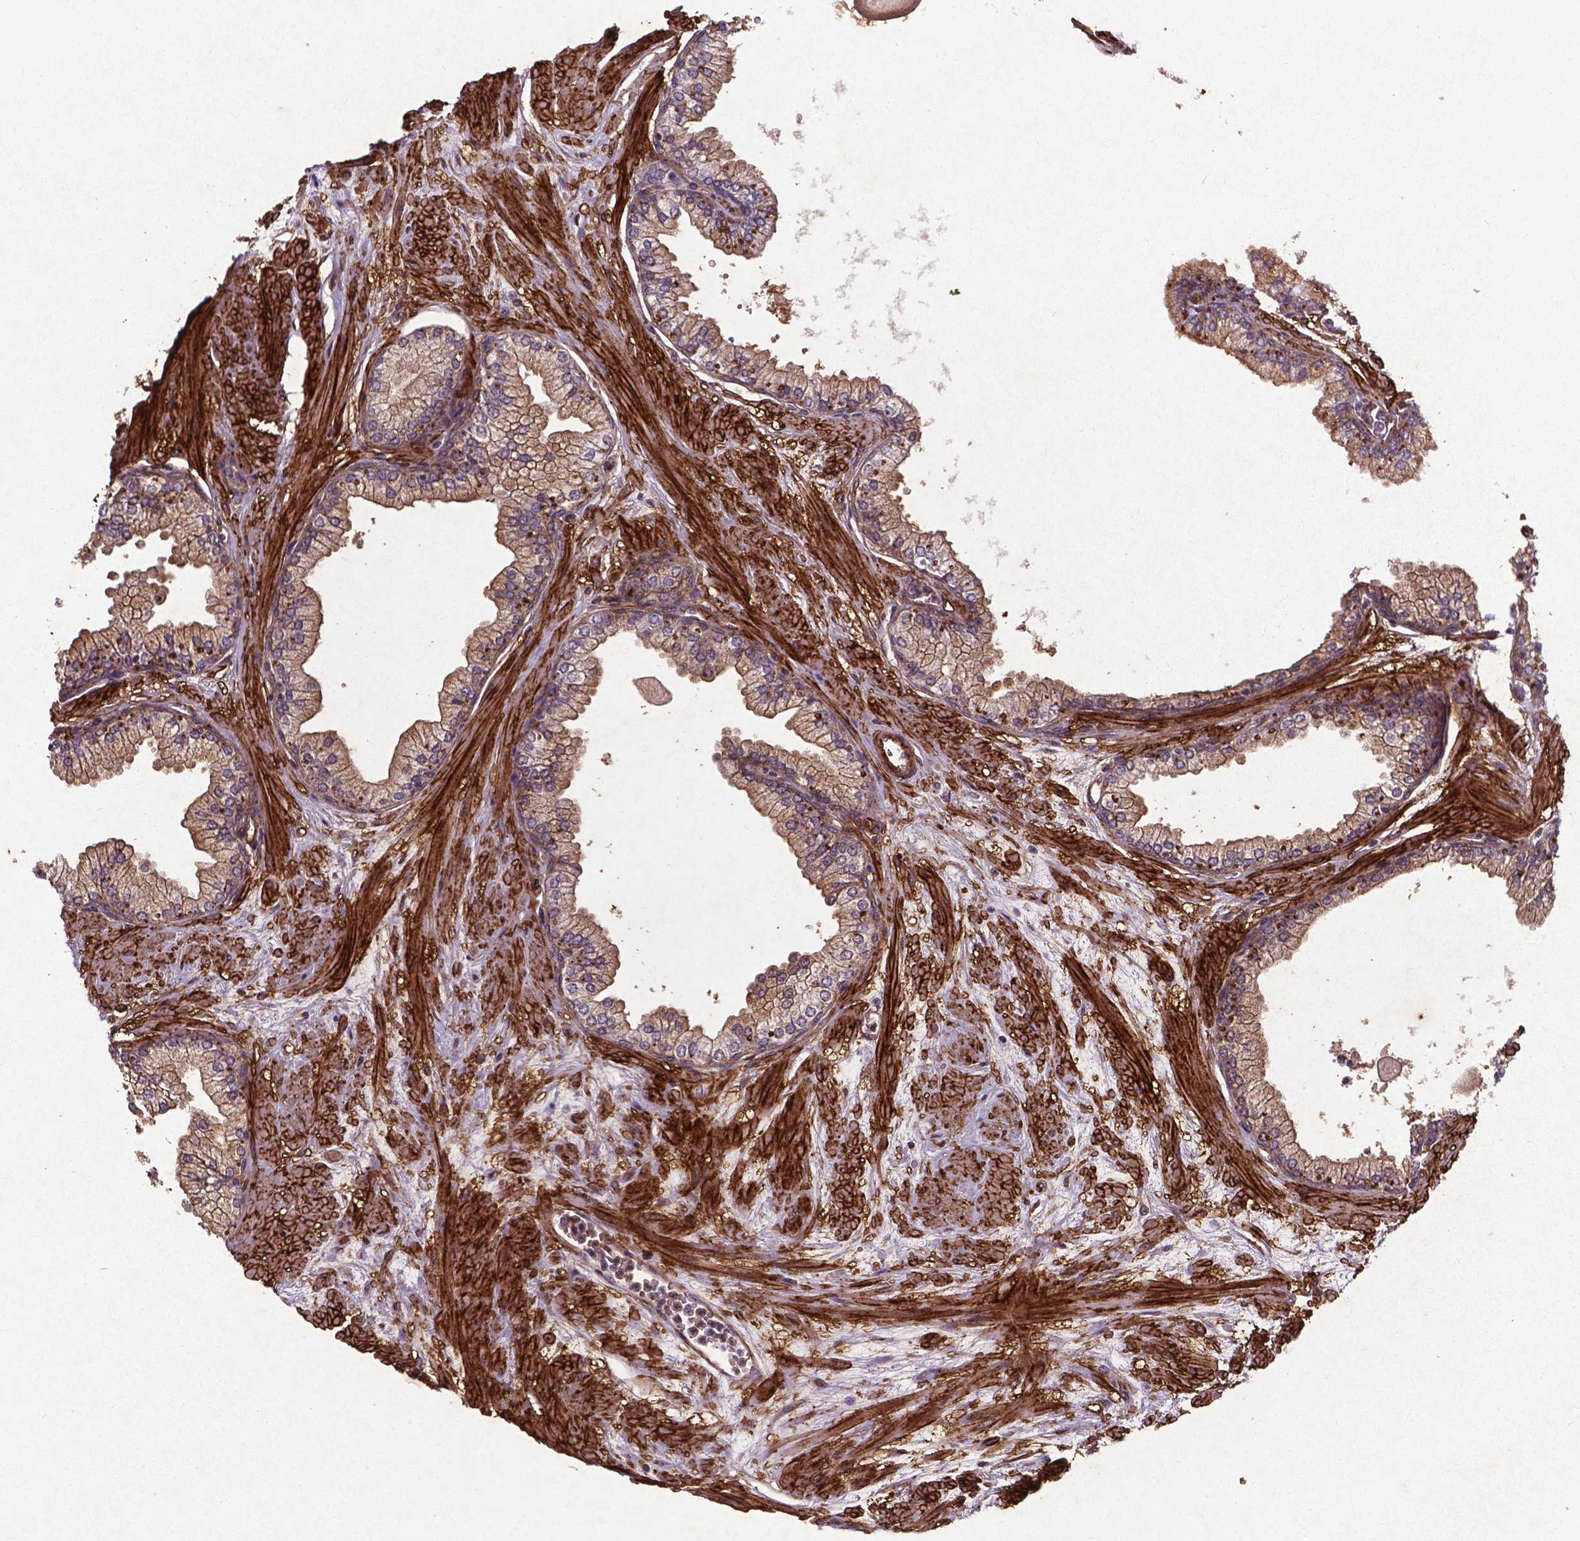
{"staining": {"intensity": "weak", "quantity": ">75%", "location": "cytoplasmic/membranous"}, "tissue": "prostate", "cell_type": "Glandular cells", "image_type": "normal", "snomed": [{"axis": "morphology", "description": "Normal tissue, NOS"}, {"axis": "topography", "description": "Prostate"}, {"axis": "topography", "description": "Peripheral nerve tissue"}], "caption": "A photomicrograph of human prostate stained for a protein displays weak cytoplasmic/membranous brown staining in glandular cells.", "gene": "RRAS", "patient": {"sex": "male", "age": 61}}